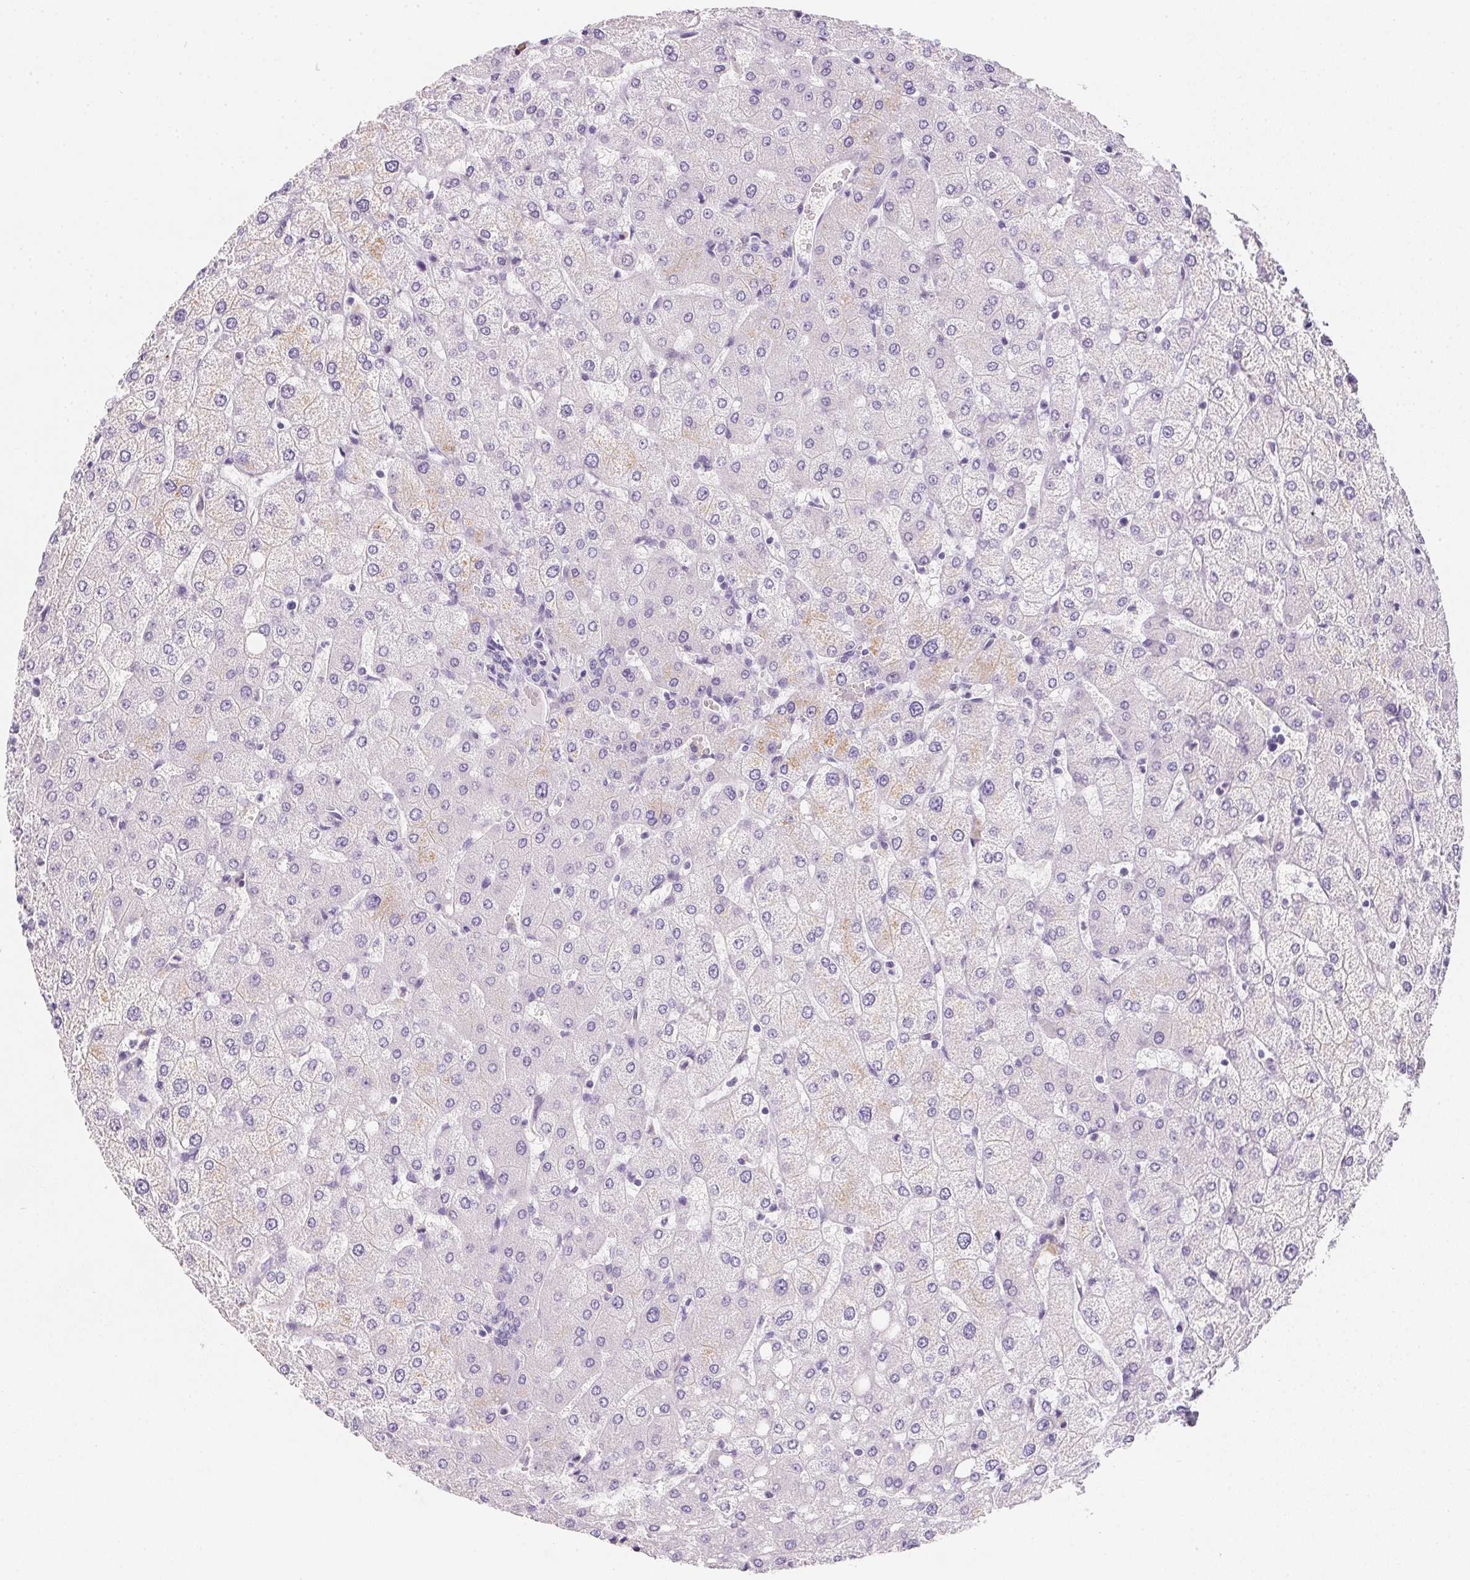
{"staining": {"intensity": "negative", "quantity": "none", "location": "none"}, "tissue": "liver", "cell_type": "Cholangiocytes", "image_type": "normal", "snomed": [{"axis": "morphology", "description": "Normal tissue, NOS"}, {"axis": "topography", "description": "Liver"}], "caption": "Cholangiocytes are negative for protein expression in benign human liver. Brightfield microscopy of immunohistochemistry stained with DAB (brown) and hematoxylin (blue), captured at high magnification.", "gene": "AQP5", "patient": {"sex": "female", "age": 54}}